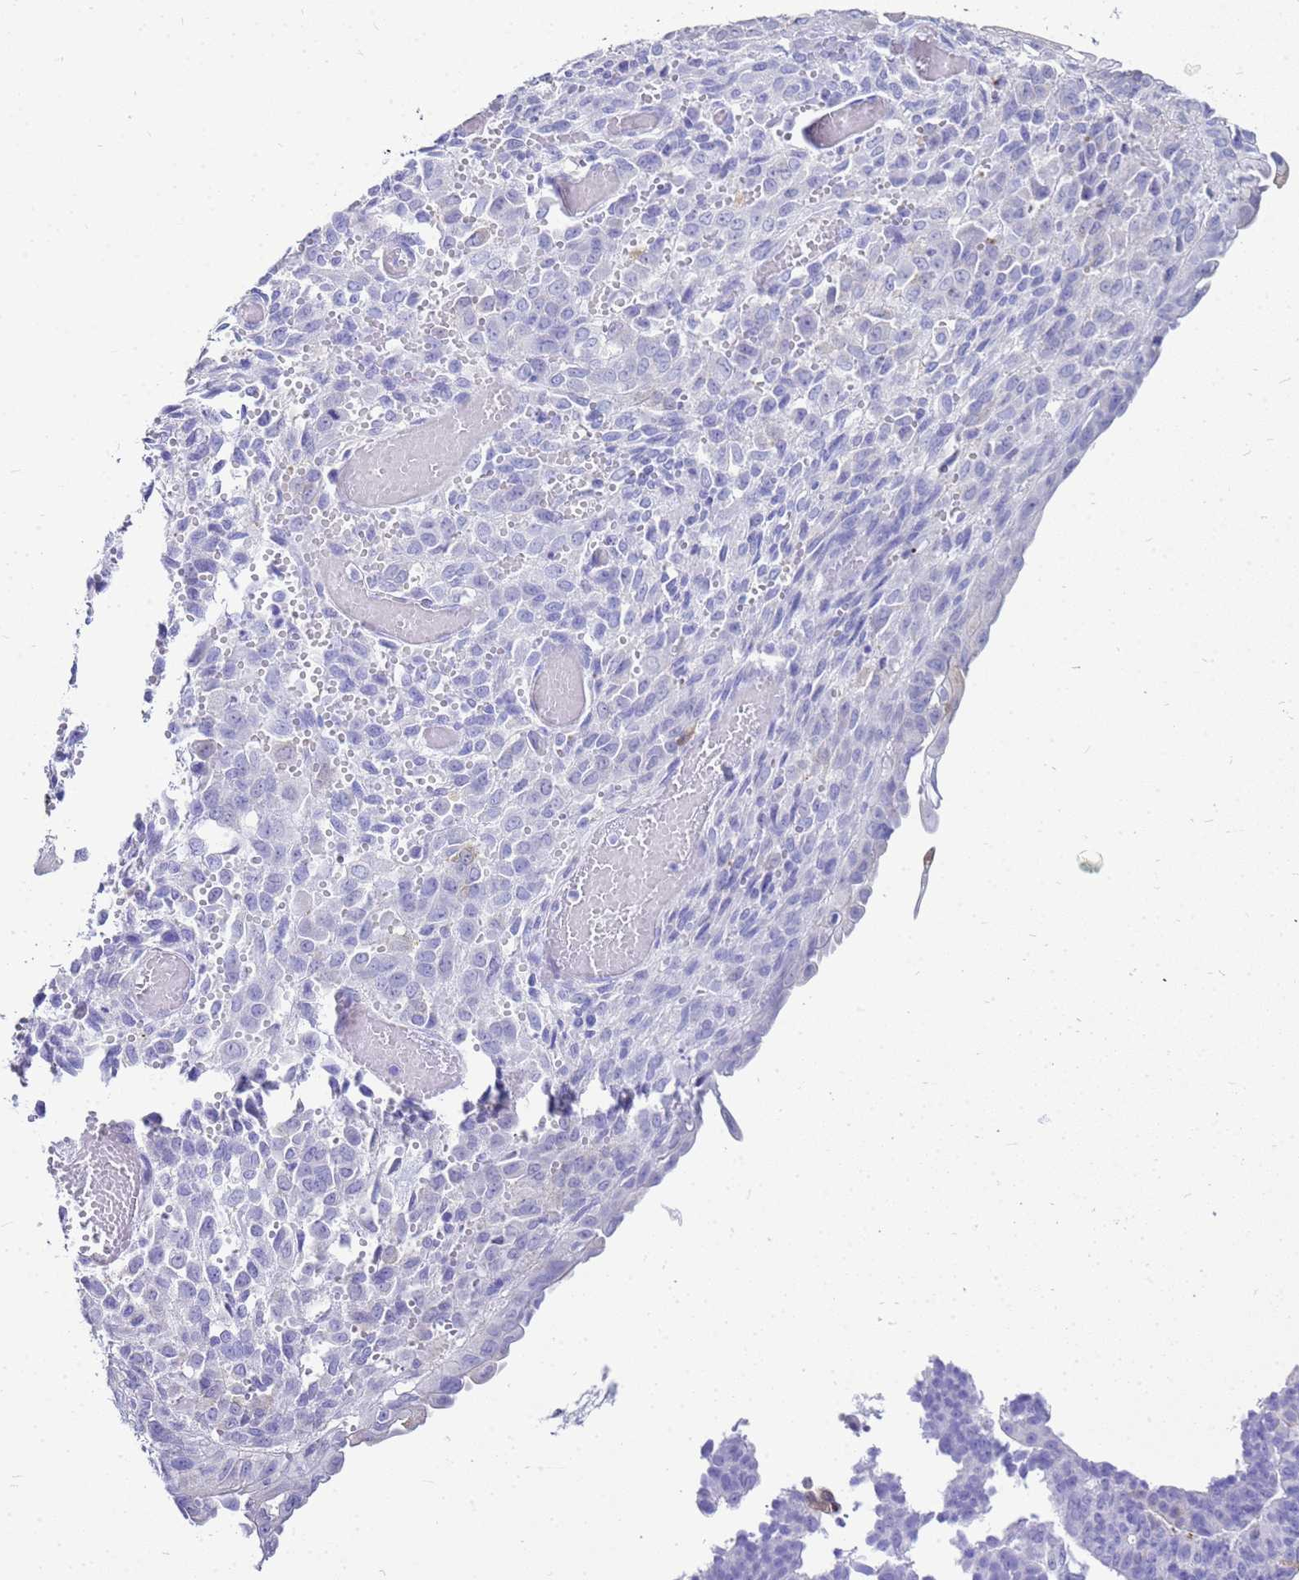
{"staining": {"intensity": "negative", "quantity": "none", "location": "none"}, "tissue": "endometrial cancer", "cell_type": "Tumor cells", "image_type": "cancer", "snomed": [{"axis": "morphology", "description": "Adenocarcinoma, NOS"}, {"axis": "topography", "description": "Endometrium"}], "caption": "Protein analysis of endometrial adenocarcinoma shows no significant expression in tumor cells. Brightfield microscopy of IHC stained with DAB (3,3'-diaminobenzidine) (brown) and hematoxylin (blue), captured at high magnification.", "gene": "CKB", "patient": {"sex": "female", "age": 32}}